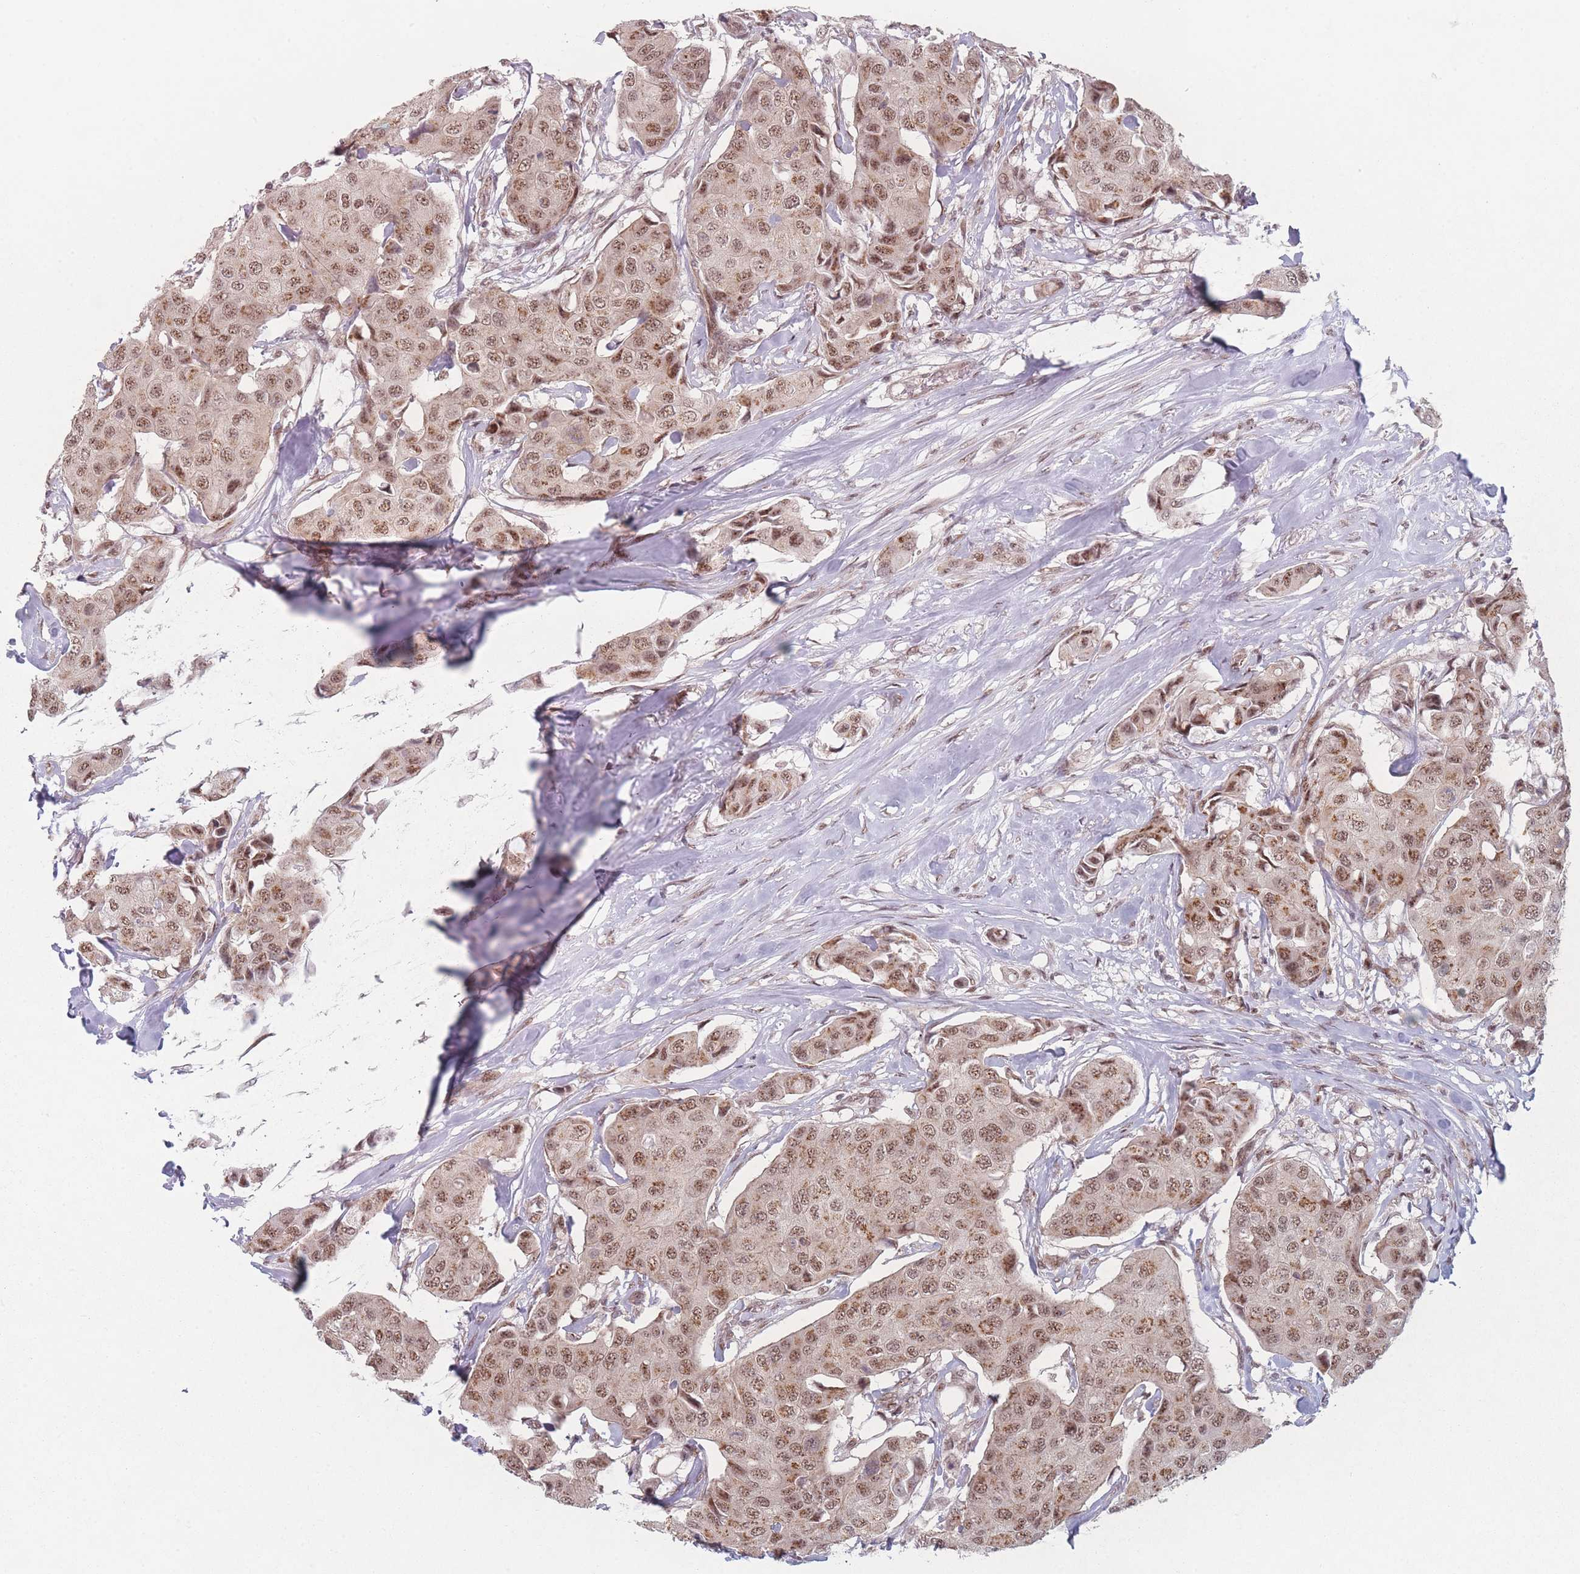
{"staining": {"intensity": "moderate", "quantity": ">75%", "location": "nuclear"}, "tissue": "breast cancer", "cell_type": "Tumor cells", "image_type": "cancer", "snomed": [{"axis": "morphology", "description": "Duct carcinoma"}, {"axis": "topography", "description": "Breast"}], "caption": "A medium amount of moderate nuclear positivity is identified in approximately >75% of tumor cells in breast cancer (invasive ductal carcinoma) tissue. The staining is performed using DAB (3,3'-diaminobenzidine) brown chromogen to label protein expression. The nuclei are counter-stained blue using hematoxylin.", "gene": "ZC3H14", "patient": {"sex": "female", "age": 80}}